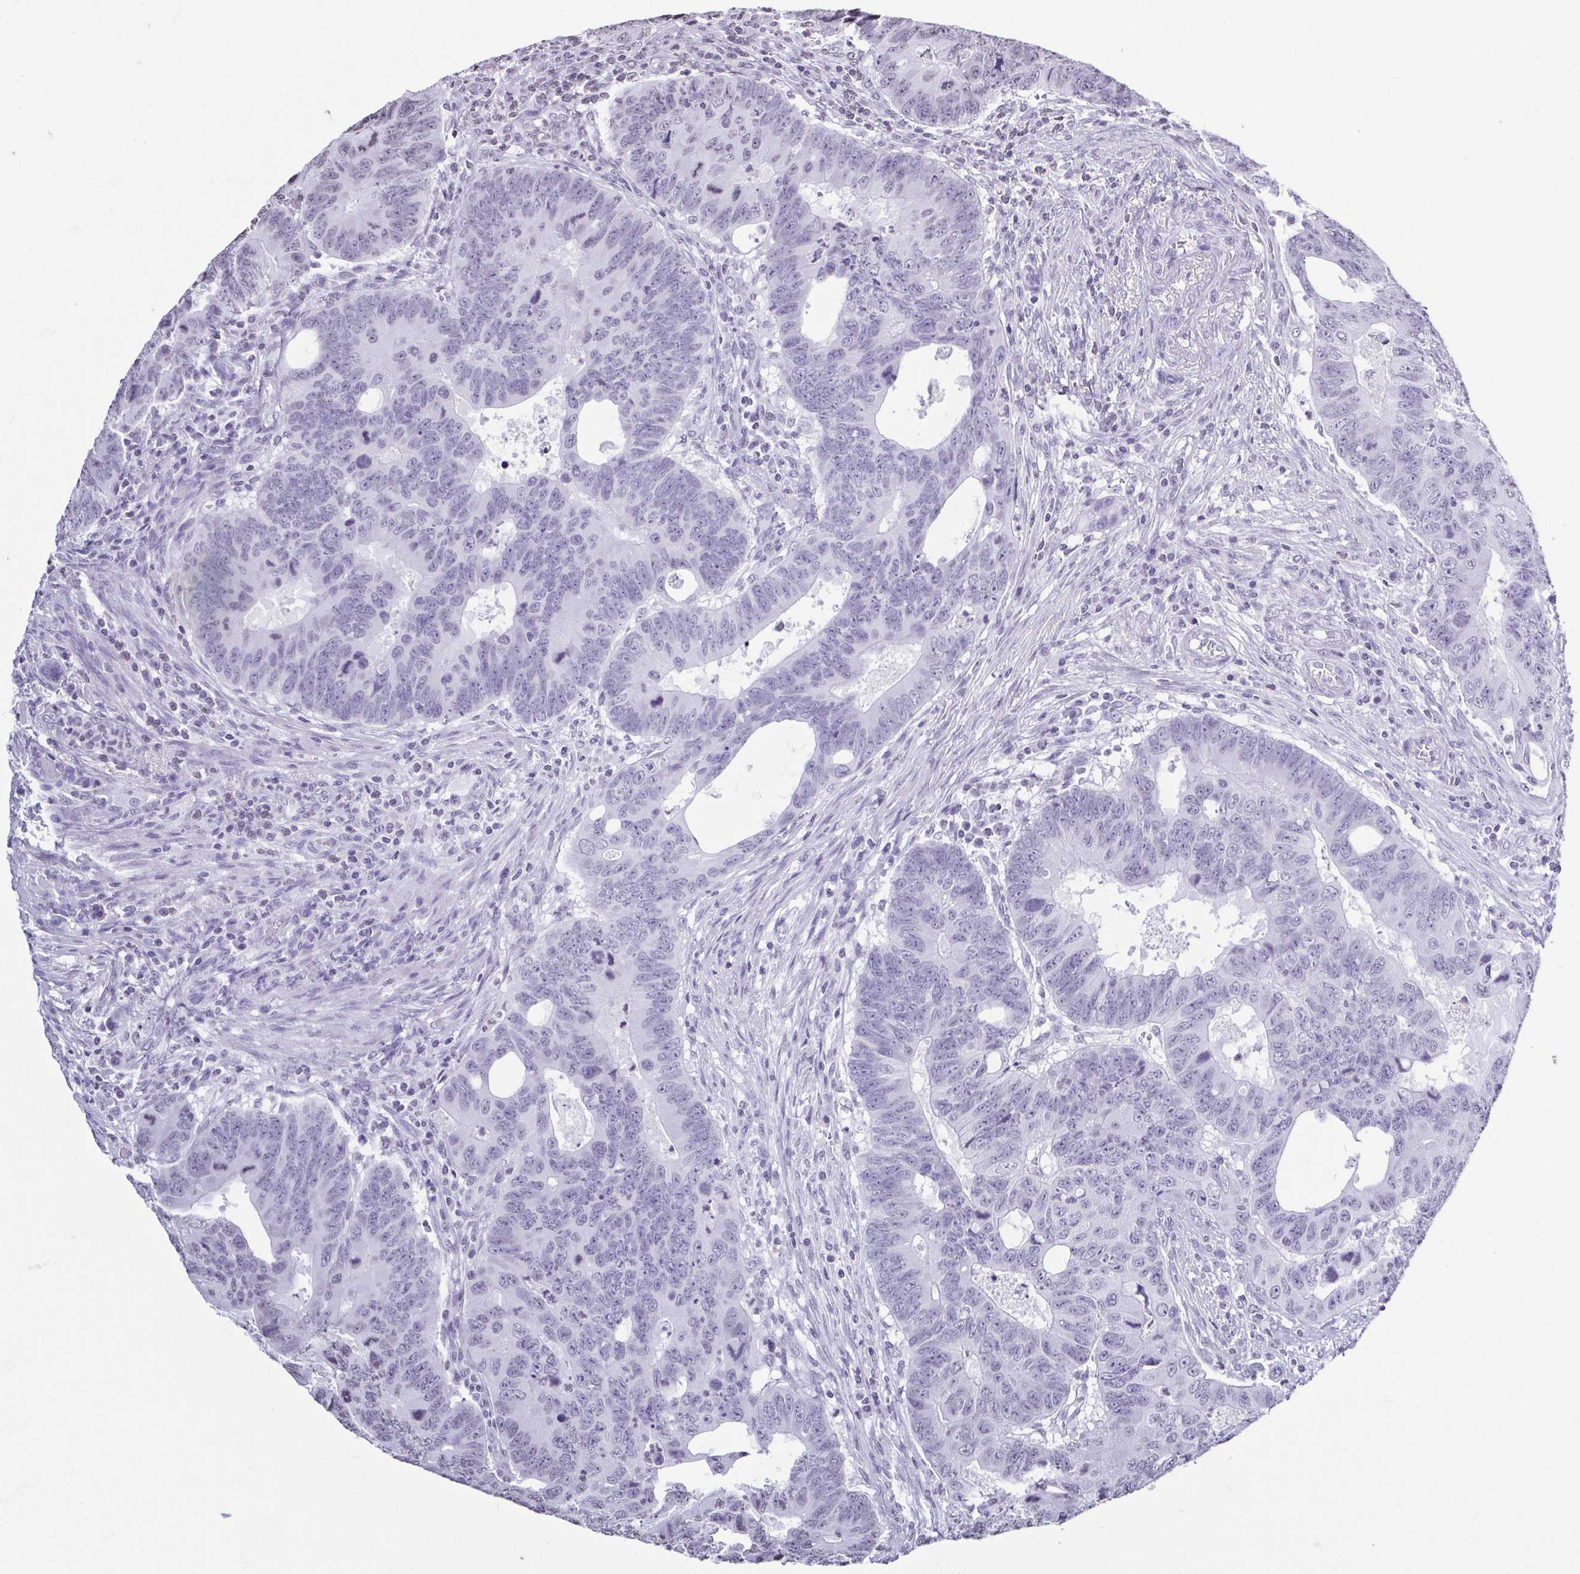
{"staining": {"intensity": "negative", "quantity": "none", "location": "none"}, "tissue": "colorectal cancer", "cell_type": "Tumor cells", "image_type": "cancer", "snomed": [{"axis": "morphology", "description": "Adenocarcinoma, NOS"}, {"axis": "topography", "description": "Colon"}], "caption": "DAB immunohistochemical staining of colorectal adenocarcinoma reveals no significant staining in tumor cells.", "gene": "VCY1B", "patient": {"sex": "male", "age": 62}}